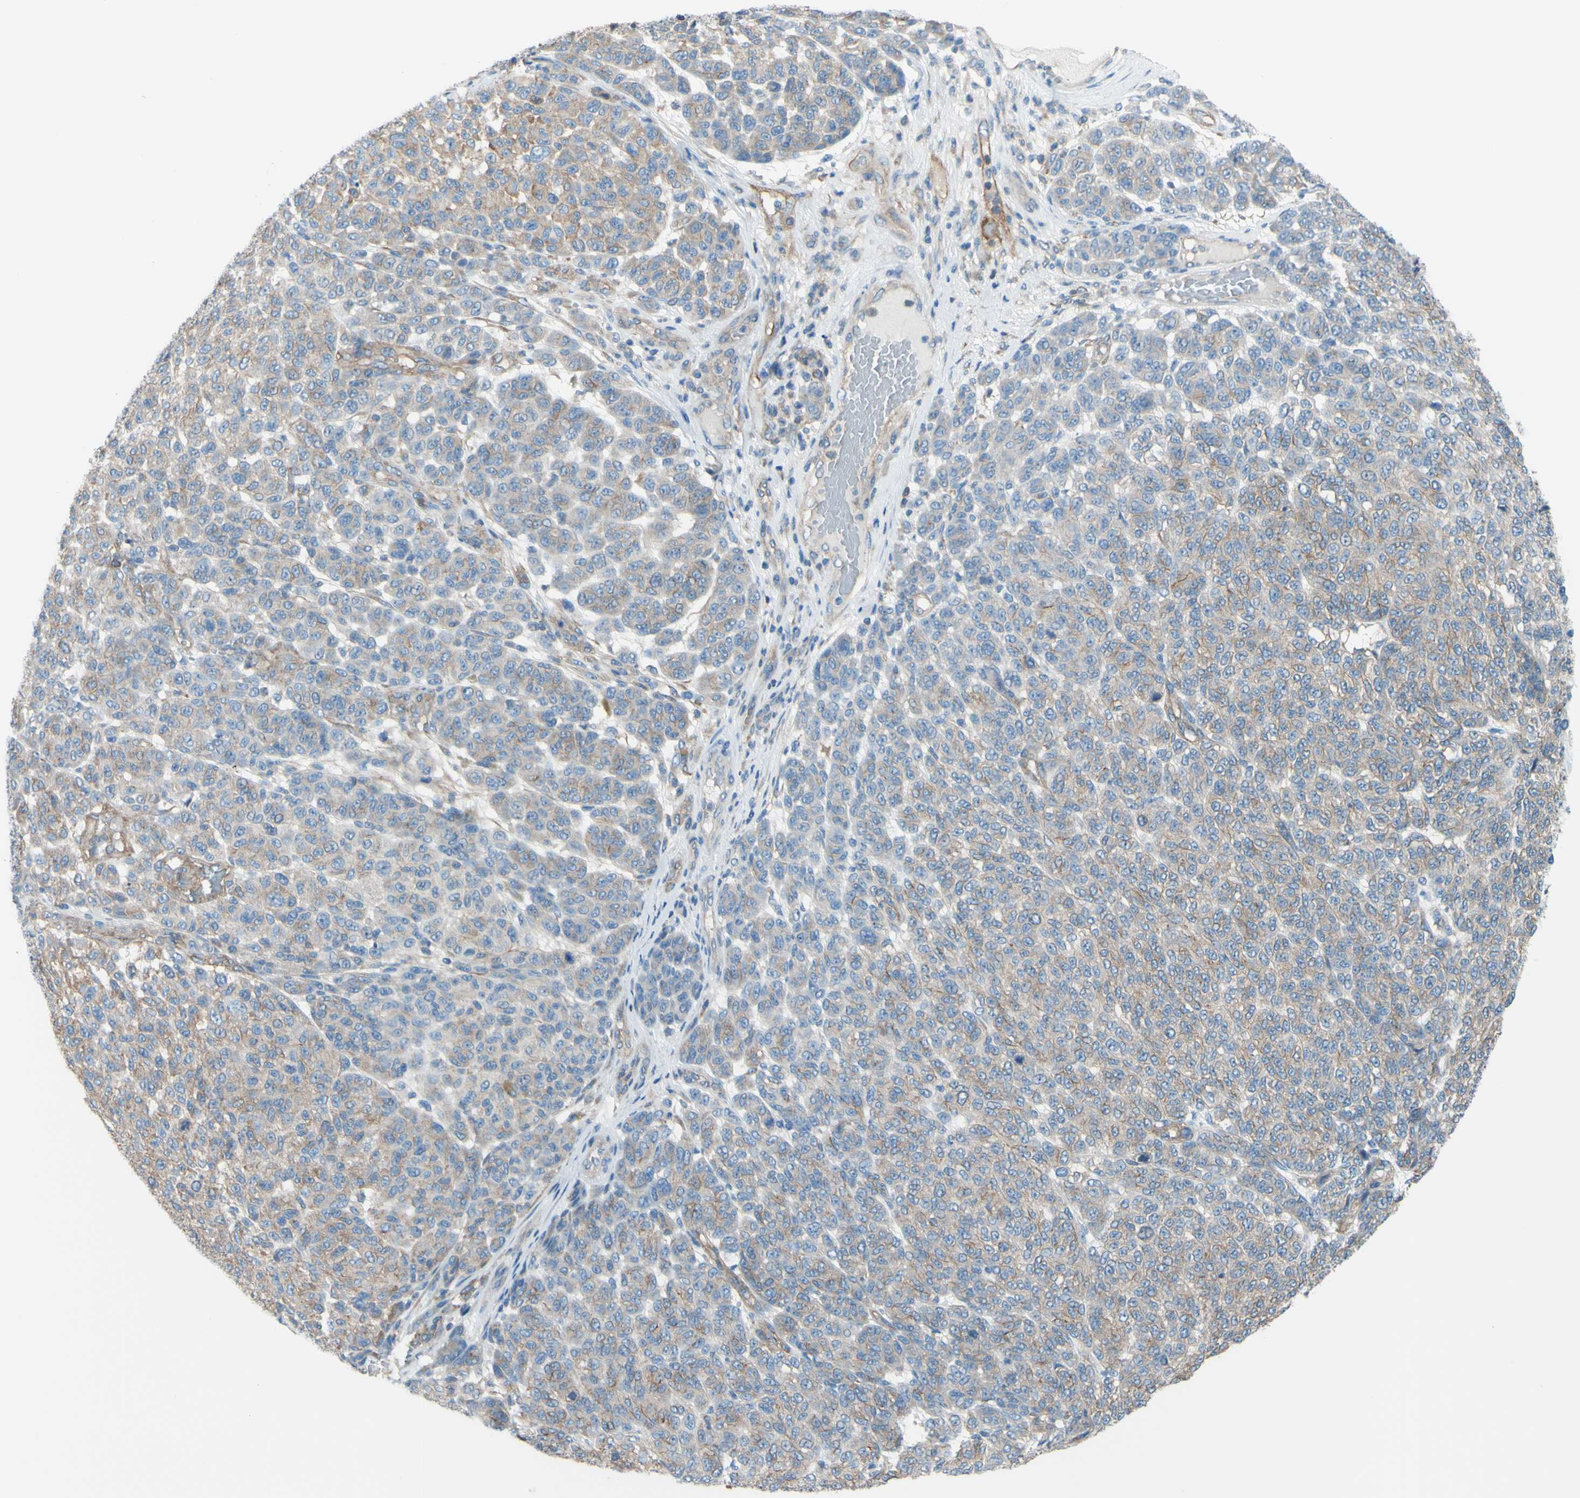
{"staining": {"intensity": "negative", "quantity": "none", "location": "none"}, "tissue": "melanoma", "cell_type": "Tumor cells", "image_type": "cancer", "snomed": [{"axis": "morphology", "description": "Malignant melanoma, NOS"}, {"axis": "topography", "description": "Skin"}], "caption": "This is an immunohistochemistry (IHC) histopathology image of human malignant melanoma. There is no staining in tumor cells.", "gene": "ADD1", "patient": {"sex": "male", "age": 59}}